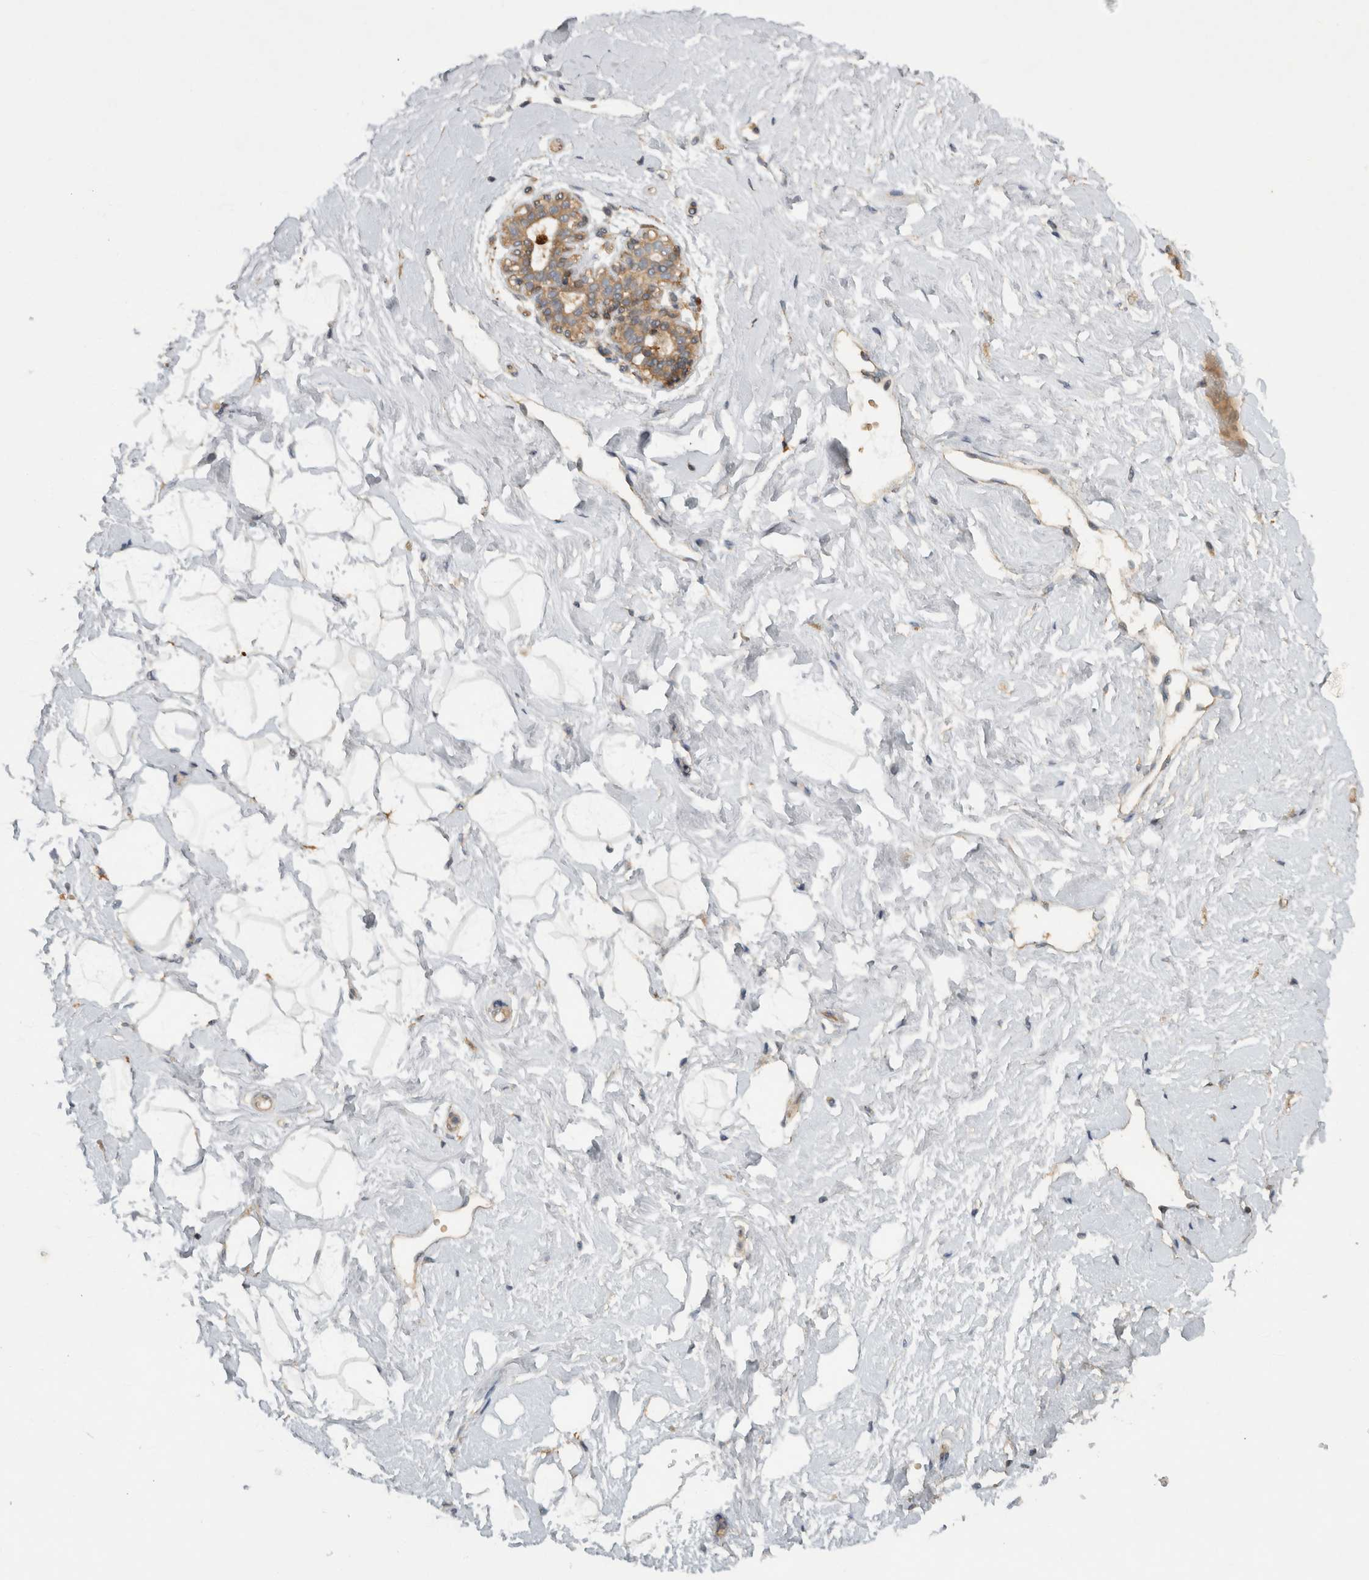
{"staining": {"intensity": "weak", "quantity": "<25%", "location": "cytoplasmic/membranous"}, "tissue": "breast", "cell_type": "Adipocytes", "image_type": "normal", "snomed": [{"axis": "morphology", "description": "Normal tissue, NOS"}, {"axis": "topography", "description": "Breast"}], "caption": "IHC image of unremarkable breast stained for a protein (brown), which exhibits no expression in adipocytes.", "gene": "VEPH1", "patient": {"sex": "female", "age": 23}}